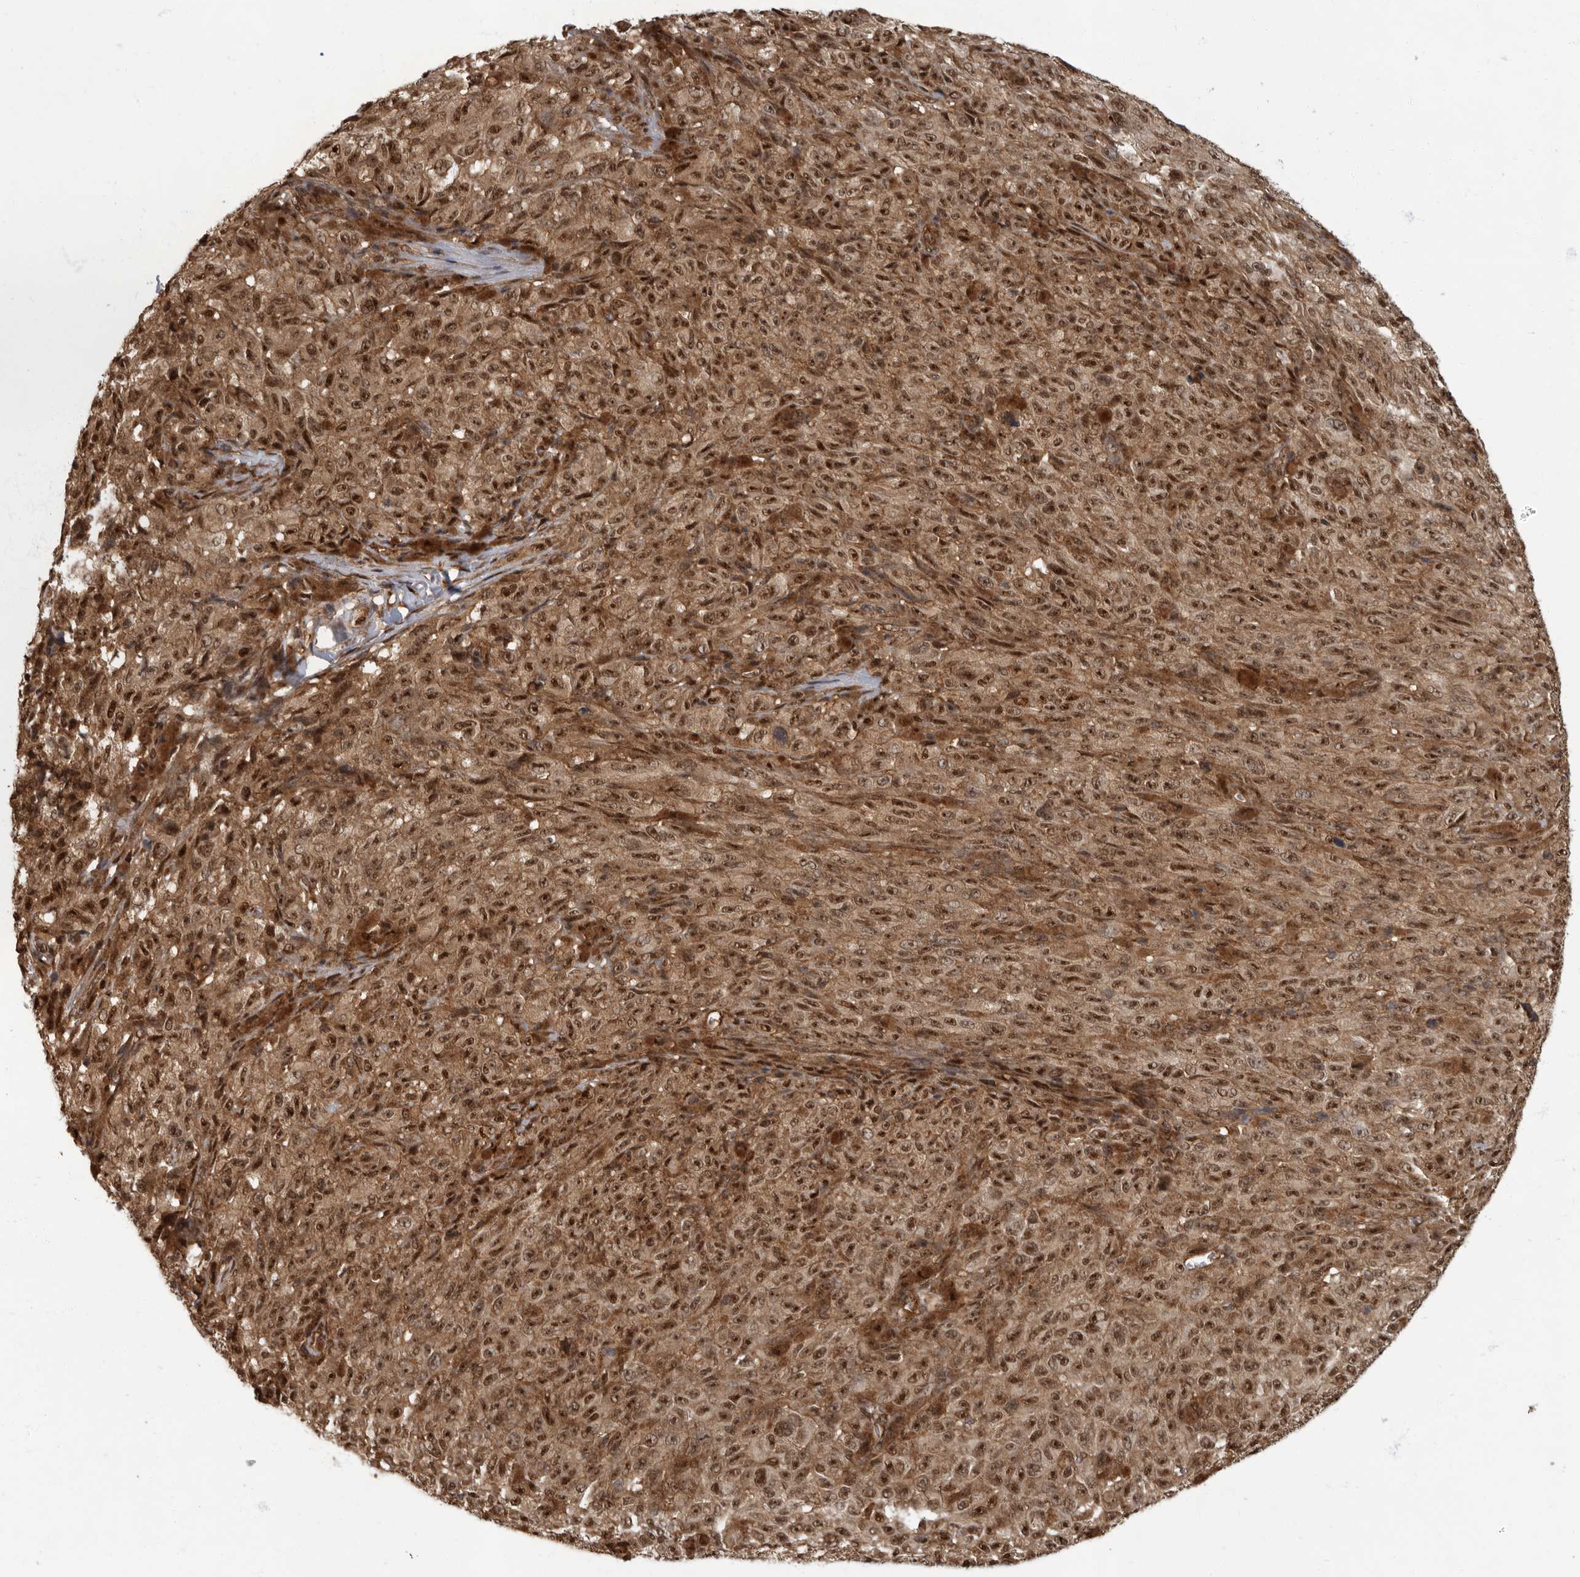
{"staining": {"intensity": "moderate", "quantity": ">75%", "location": "cytoplasmic/membranous,nuclear"}, "tissue": "melanoma", "cell_type": "Tumor cells", "image_type": "cancer", "snomed": [{"axis": "morphology", "description": "Malignant melanoma, NOS"}, {"axis": "topography", "description": "Skin"}], "caption": "Malignant melanoma stained for a protein (brown) reveals moderate cytoplasmic/membranous and nuclear positive expression in approximately >75% of tumor cells.", "gene": "VPS50", "patient": {"sex": "female", "age": 82}}